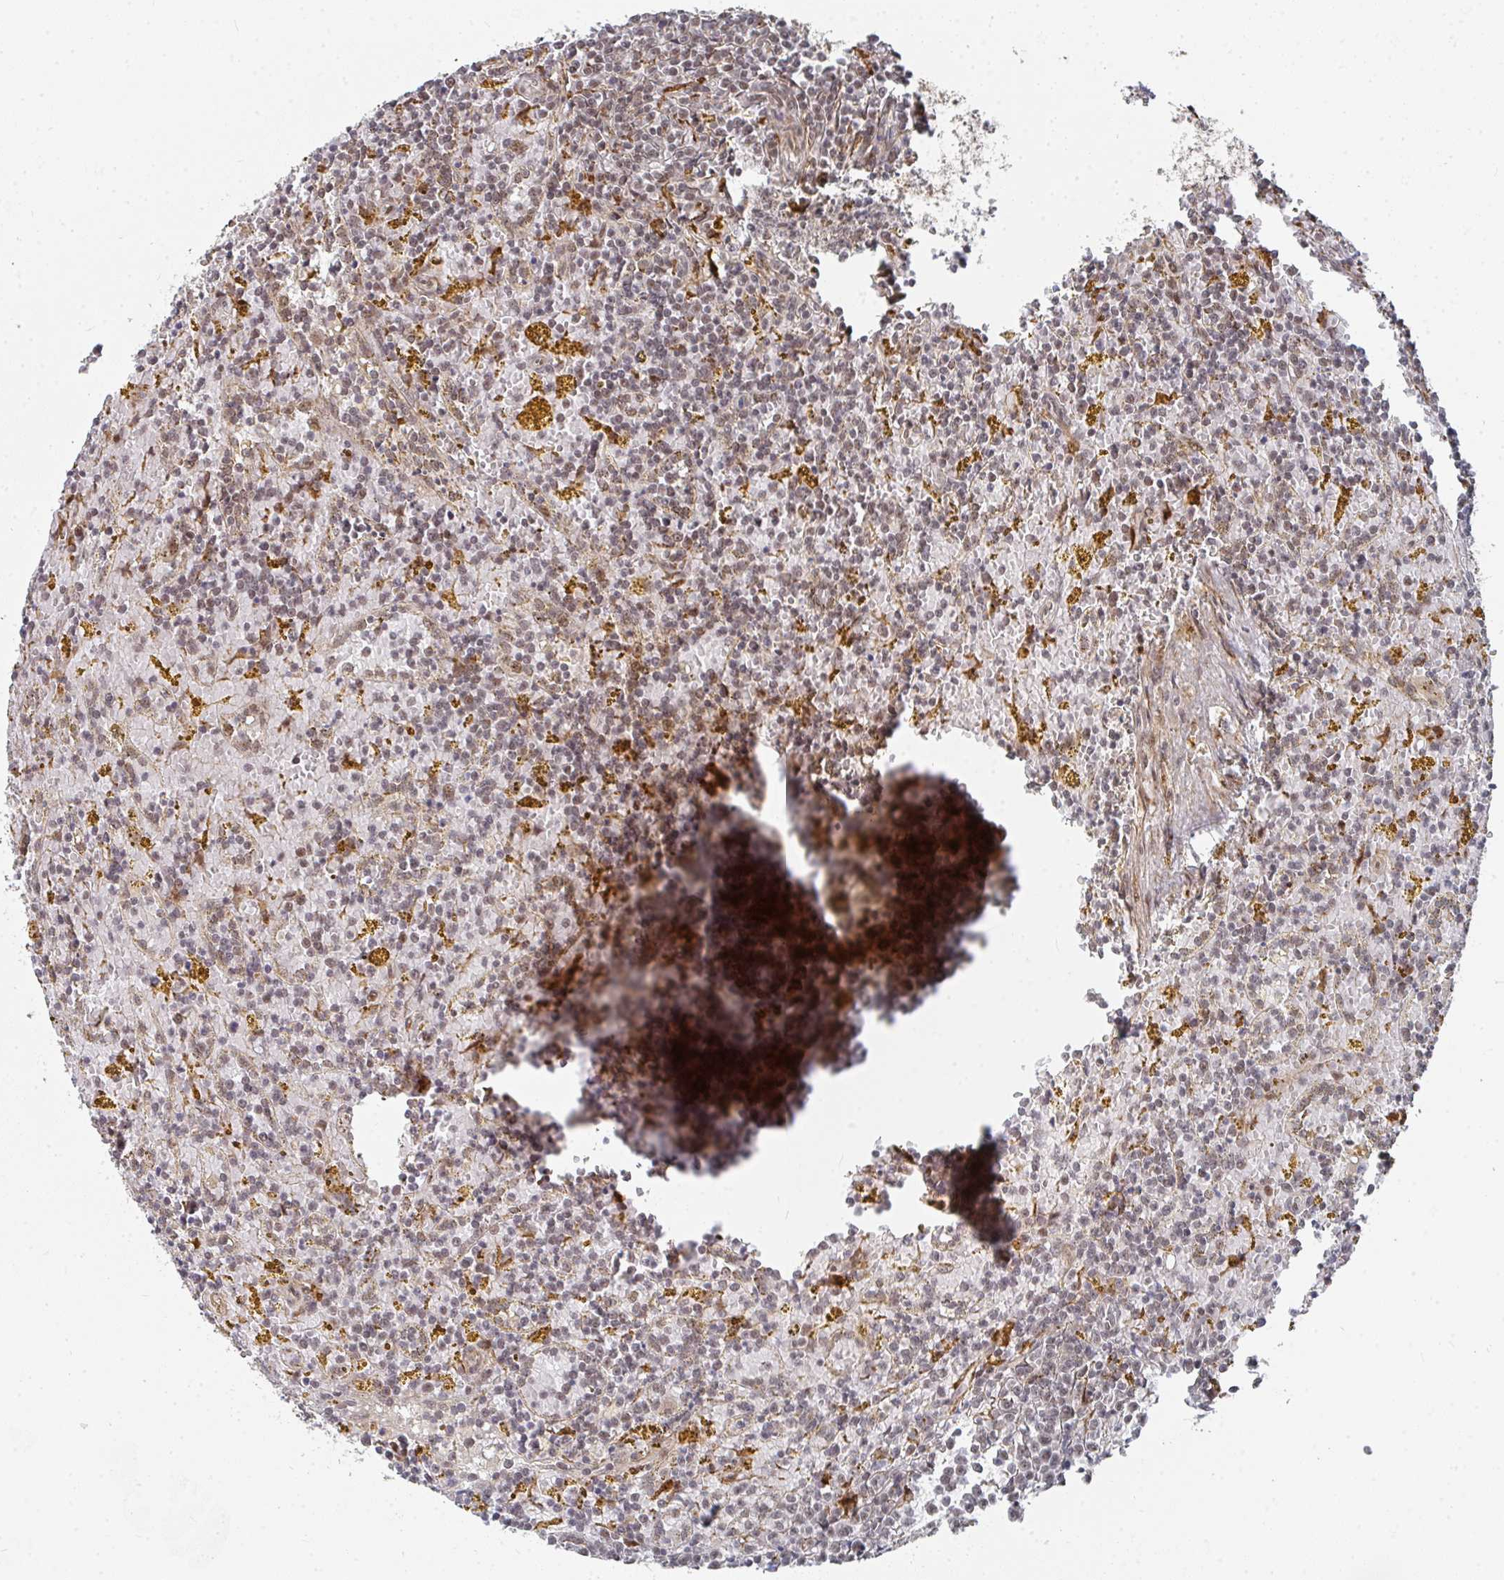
{"staining": {"intensity": "weak", "quantity": "25%-75%", "location": "nuclear"}, "tissue": "lymphoma", "cell_type": "Tumor cells", "image_type": "cancer", "snomed": [{"axis": "morphology", "description": "Malignant lymphoma, non-Hodgkin's type, Low grade"}, {"axis": "topography", "description": "Spleen"}, {"axis": "topography", "description": "Lymph node"}], "caption": "High-magnification brightfield microscopy of lymphoma stained with DAB (brown) and counterstained with hematoxylin (blue). tumor cells exhibit weak nuclear positivity is present in about25%-75% of cells.", "gene": "RBBP5", "patient": {"sex": "female", "age": 66}}